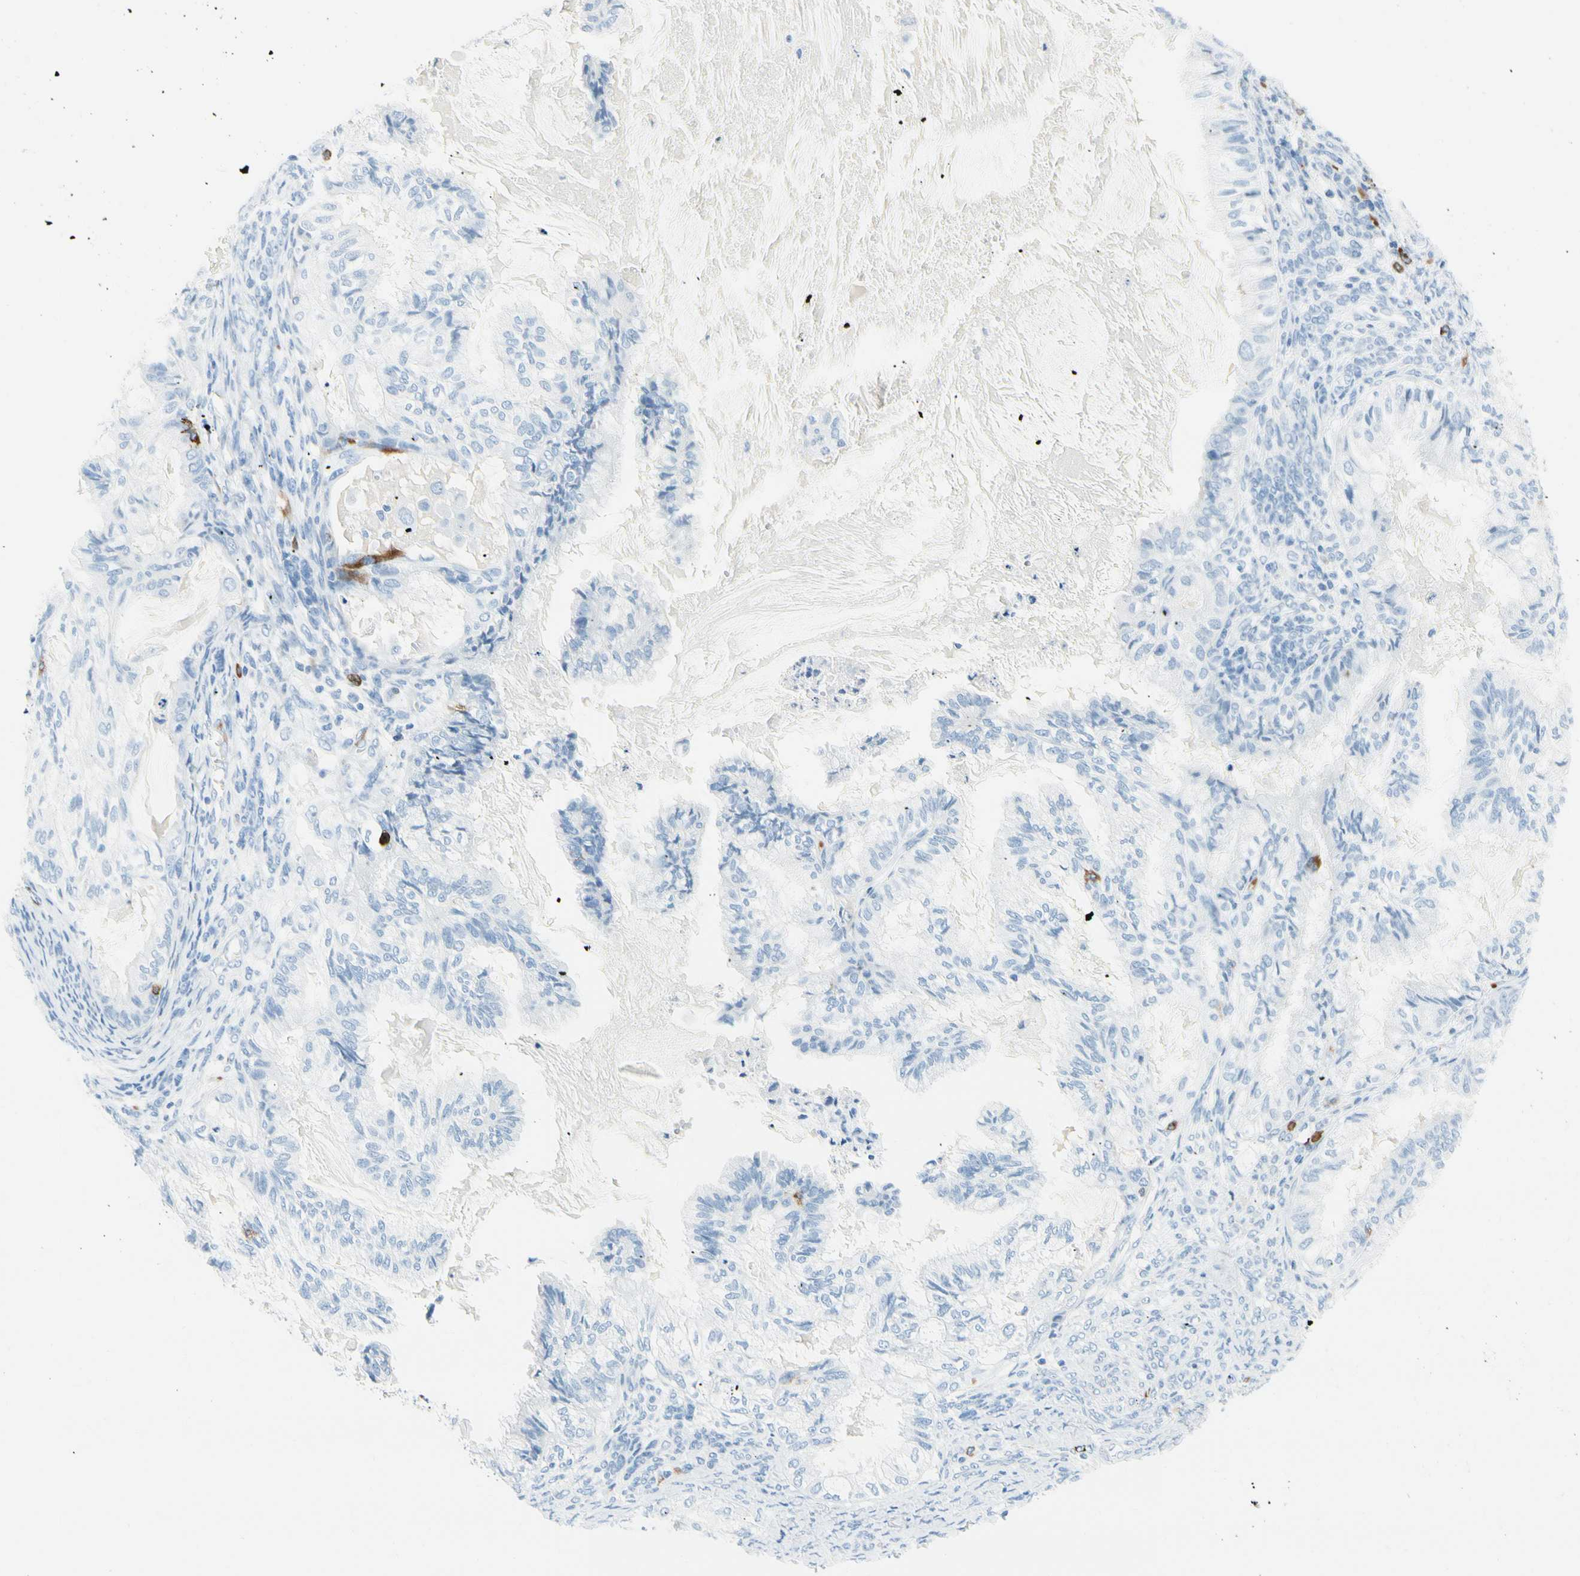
{"staining": {"intensity": "negative", "quantity": "none", "location": "none"}, "tissue": "cervical cancer", "cell_type": "Tumor cells", "image_type": "cancer", "snomed": [{"axis": "morphology", "description": "Normal tissue, NOS"}, {"axis": "morphology", "description": "Adenocarcinoma, NOS"}, {"axis": "topography", "description": "Cervix"}, {"axis": "topography", "description": "Endometrium"}], "caption": "Tumor cells show no significant expression in adenocarcinoma (cervical).", "gene": "TACC3", "patient": {"sex": "female", "age": 86}}